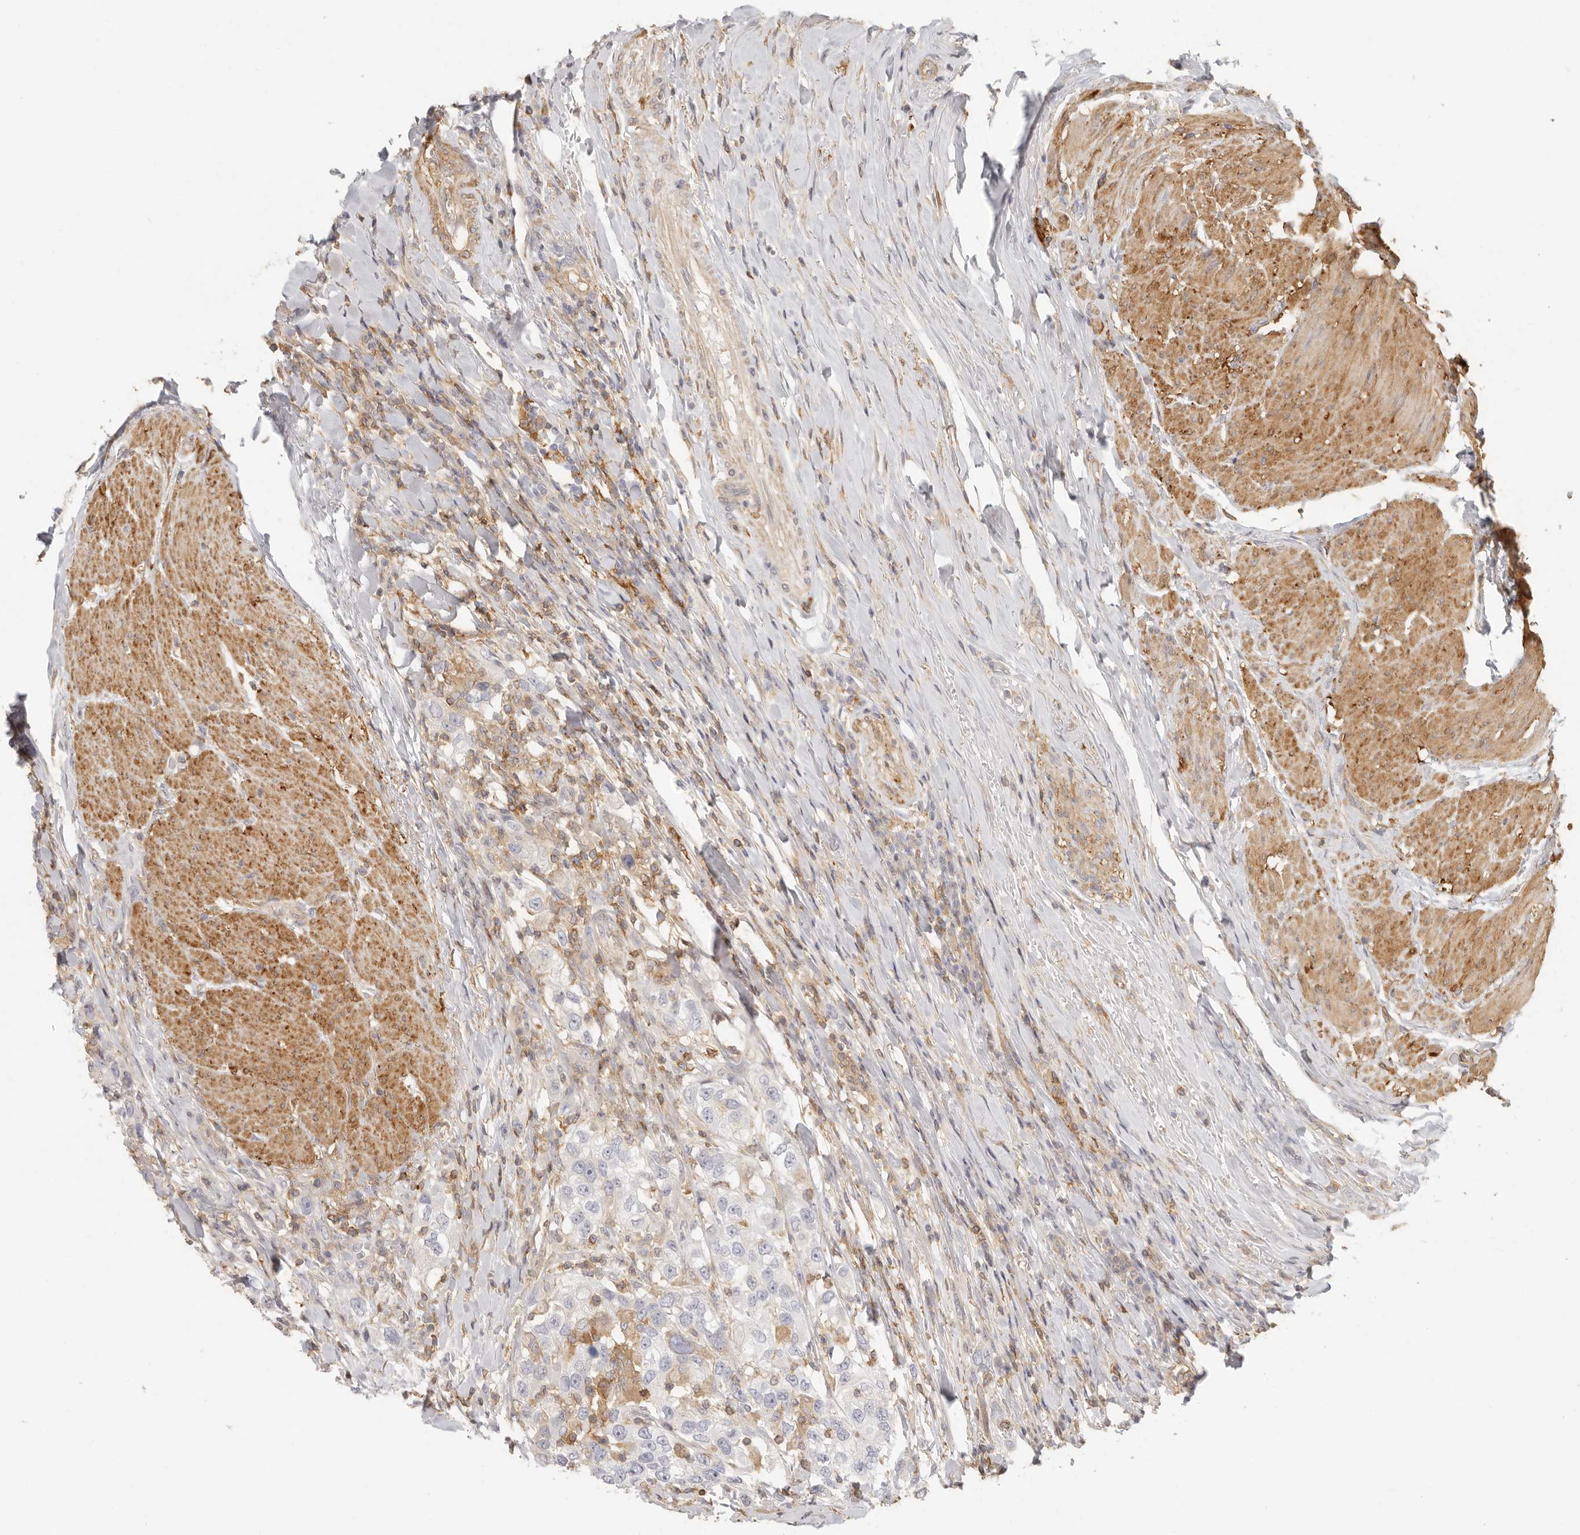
{"staining": {"intensity": "negative", "quantity": "none", "location": "none"}, "tissue": "urothelial cancer", "cell_type": "Tumor cells", "image_type": "cancer", "snomed": [{"axis": "morphology", "description": "Urothelial carcinoma, High grade"}, {"axis": "topography", "description": "Urinary bladder"}], "caption": "Tumor cells are negative for protein expression in human urothelial cancer. The staining is performed using DAB brown chromogen with nuclei counter-stained in using hematoxylin.", "gene": "NIBAN1", "patient": {"sex": "female", "age": 80}}